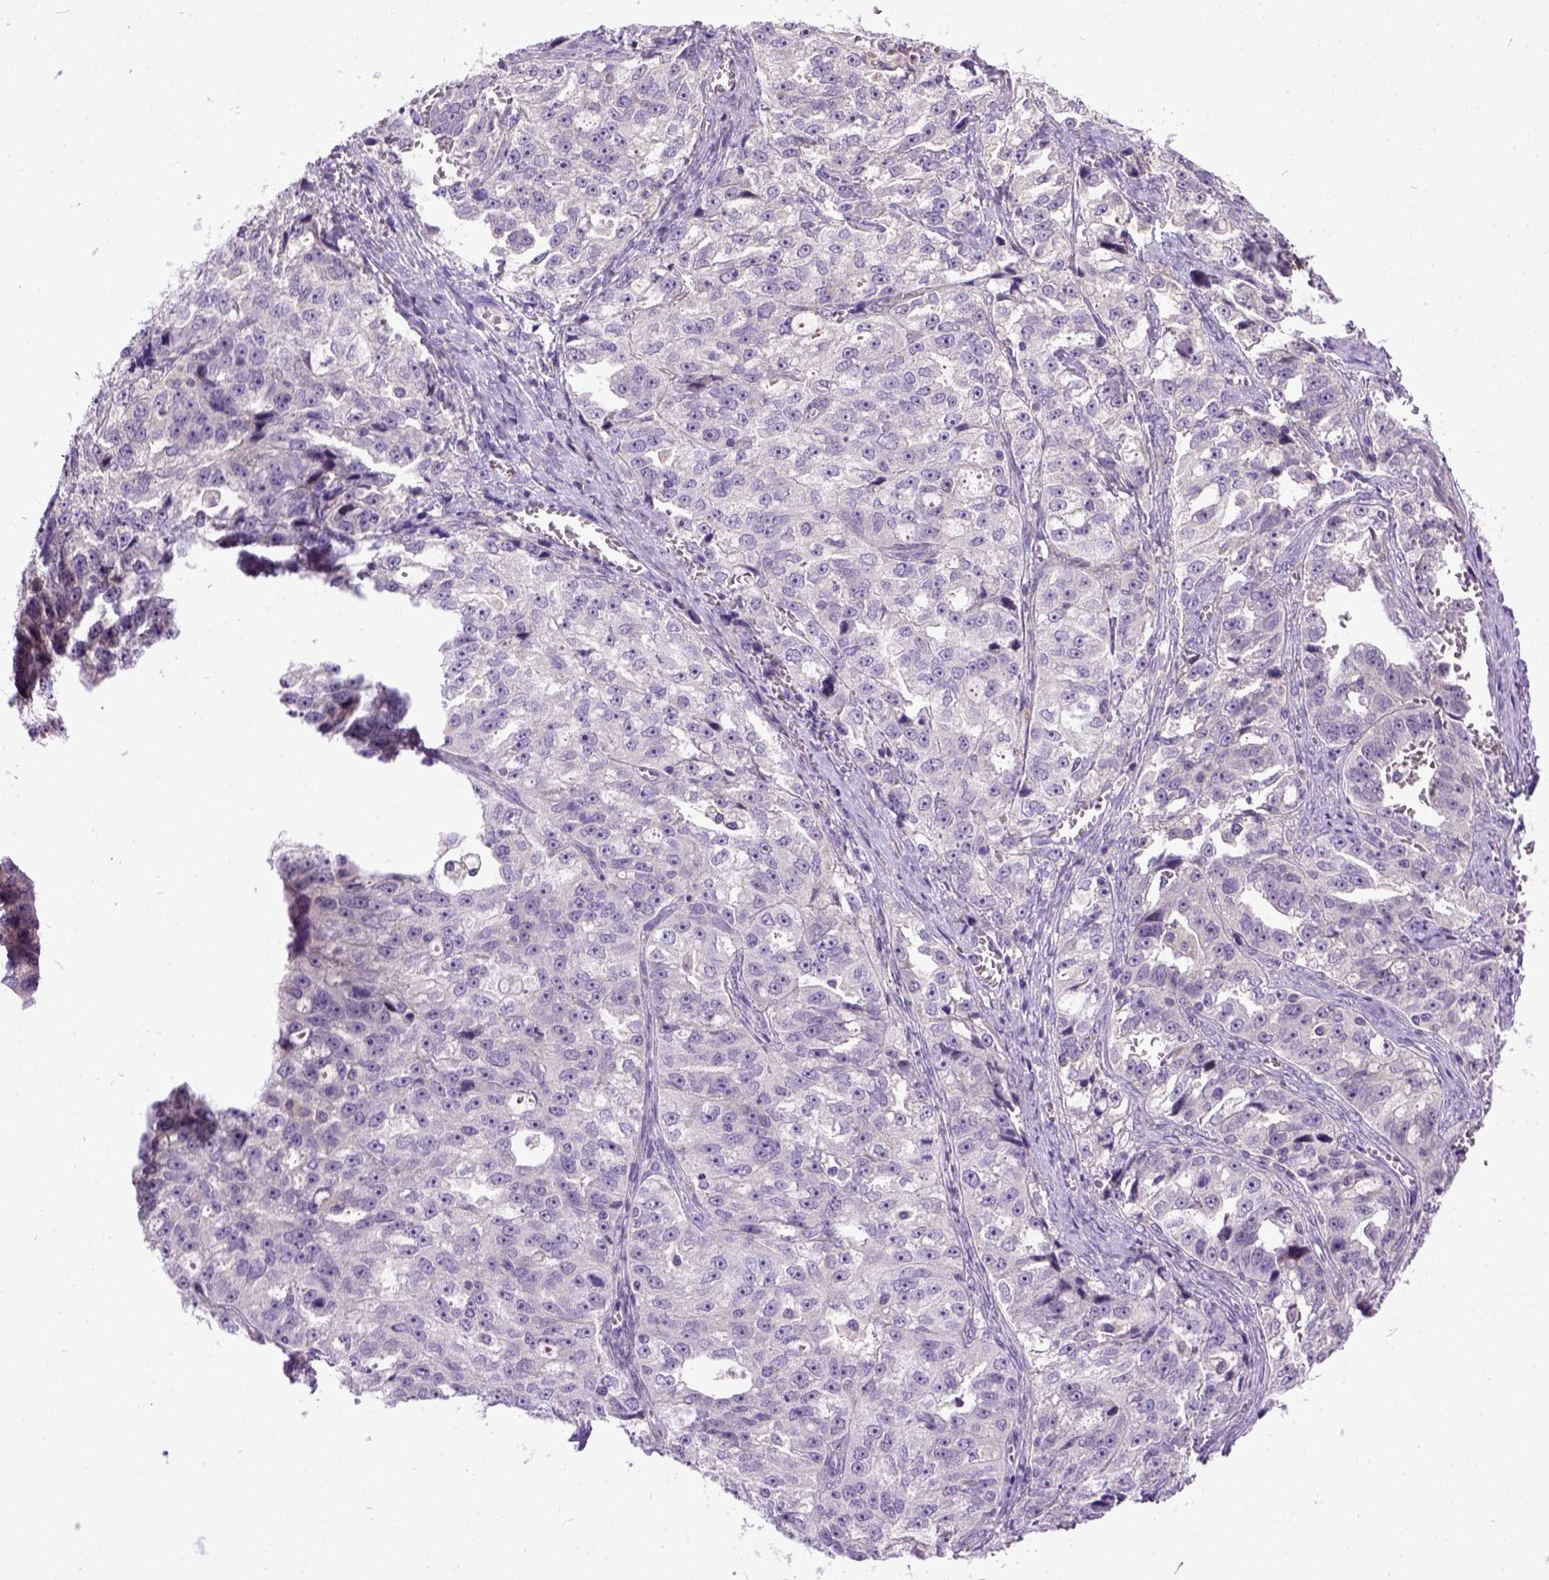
{"staining": {"intensity": "negative", "quantity": "none", "location": "none"}, "tissue": "ovarian cancer", "cell_type": "Tumor cells", "image_type": "cancer", "snomed": [{"axis": "morphology", "description": "Cystadenocarcinoma, serous, NOS"}, {"axis": "topography", "description": "Ovary"}], "caption": "The histopathology image displays no staining of tumor cells in ovarian cancer.", "gene": "NEK5", "patient": {"sex": "female", "age": 51}}